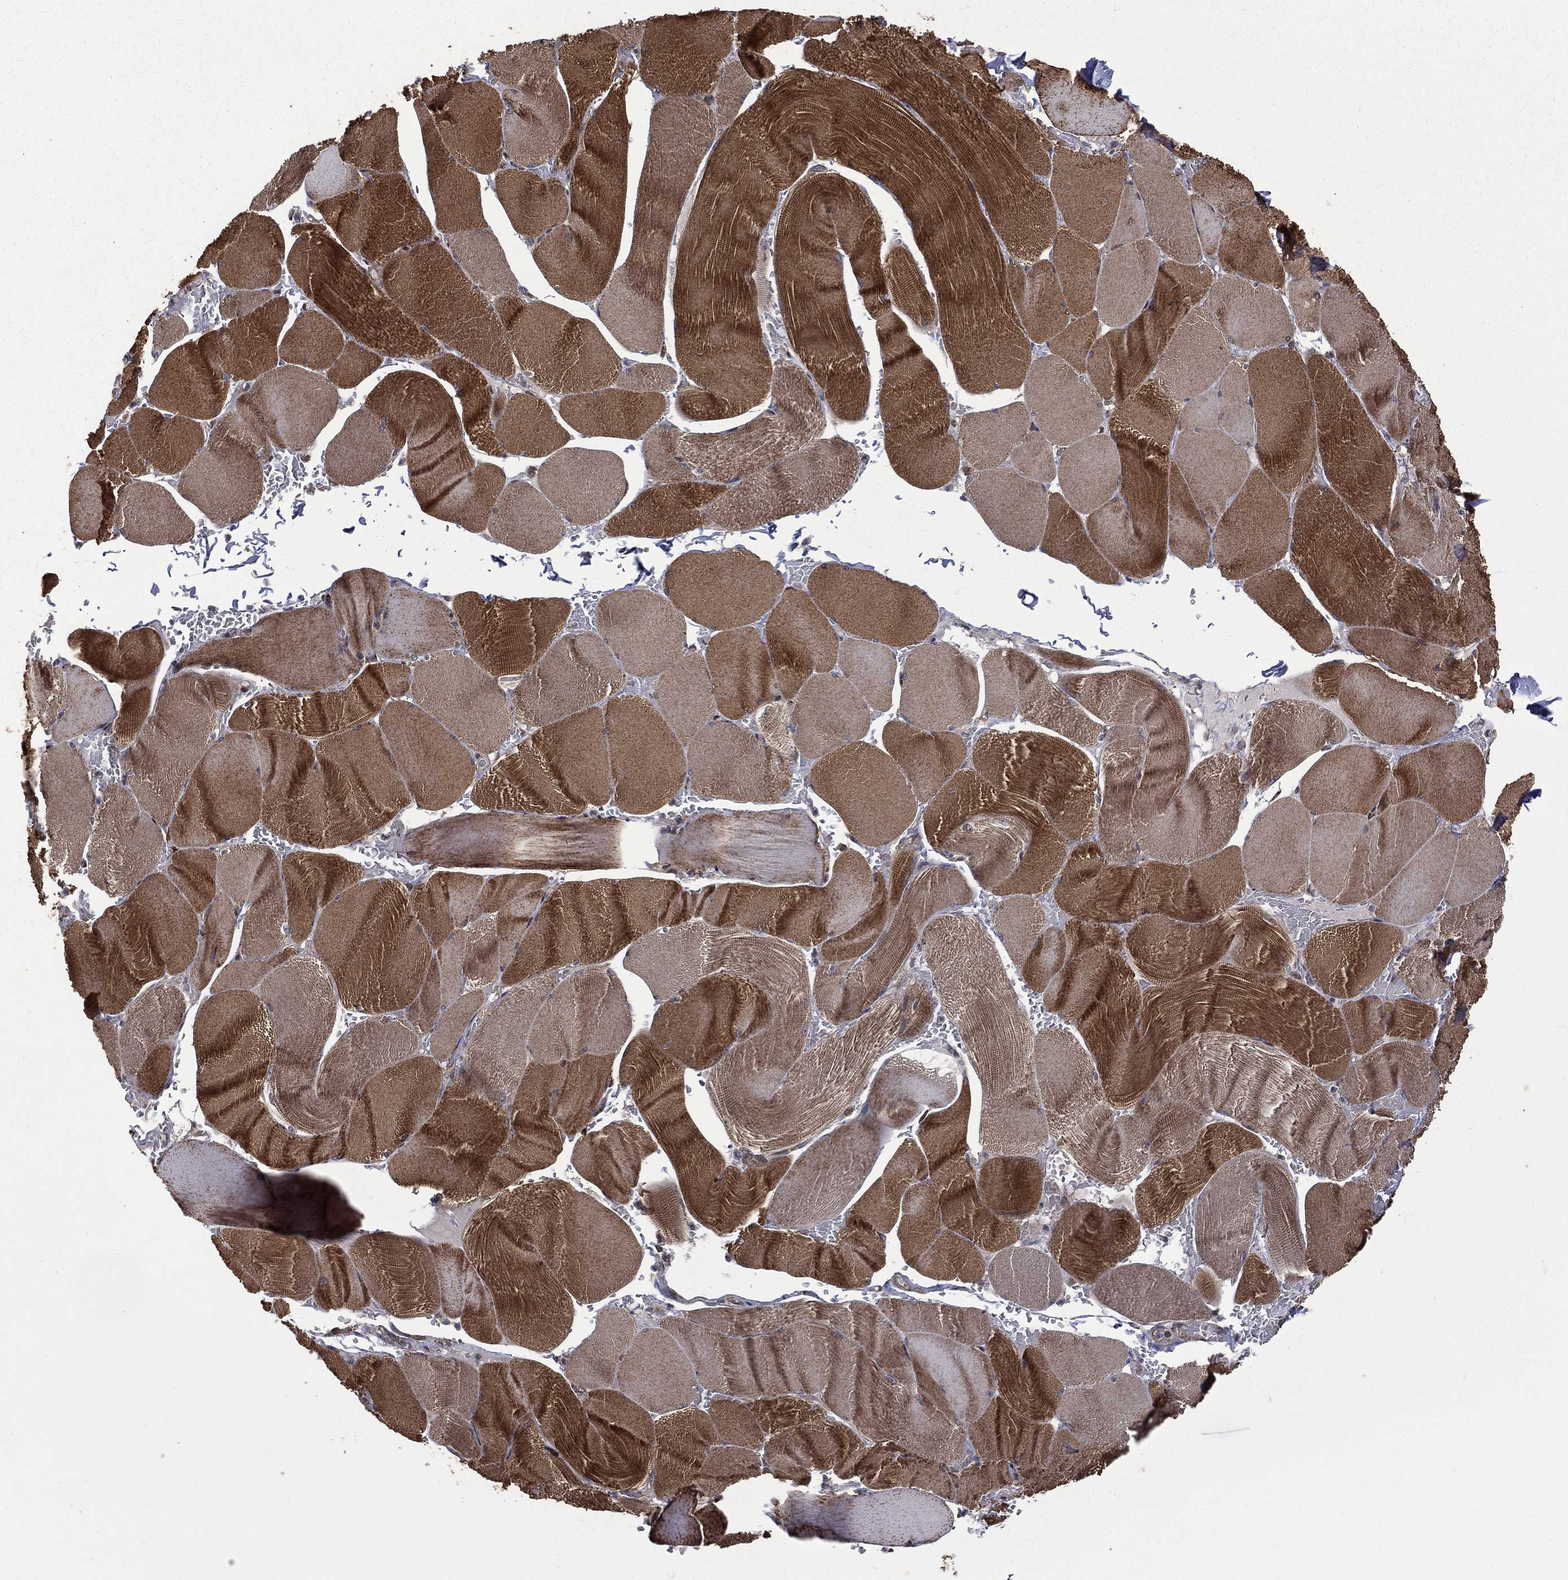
{"staining": {"intensity": "strong", "quantity": "25%-75%", "location": "cytoplasmic/membranous"}, "tissue": "skeletal muscle", "cell_type": "Myocytes", "image_type": "normal", "snomed": [{"axis": "morphology", "description": "Normal tissue, NOS"}, {"axis": "topography", "description": "Skeletal muscle"}], "caption": "This histopathology image demonstrates immunohistochemistry (IHC) staining of normal skeletal muscle, with high strong cytoplasmic/membranous staining in approximately 25%-75% of myocytes.", "gene": "GIMAP6", "patient": {"sex": "male", "age": 56}}